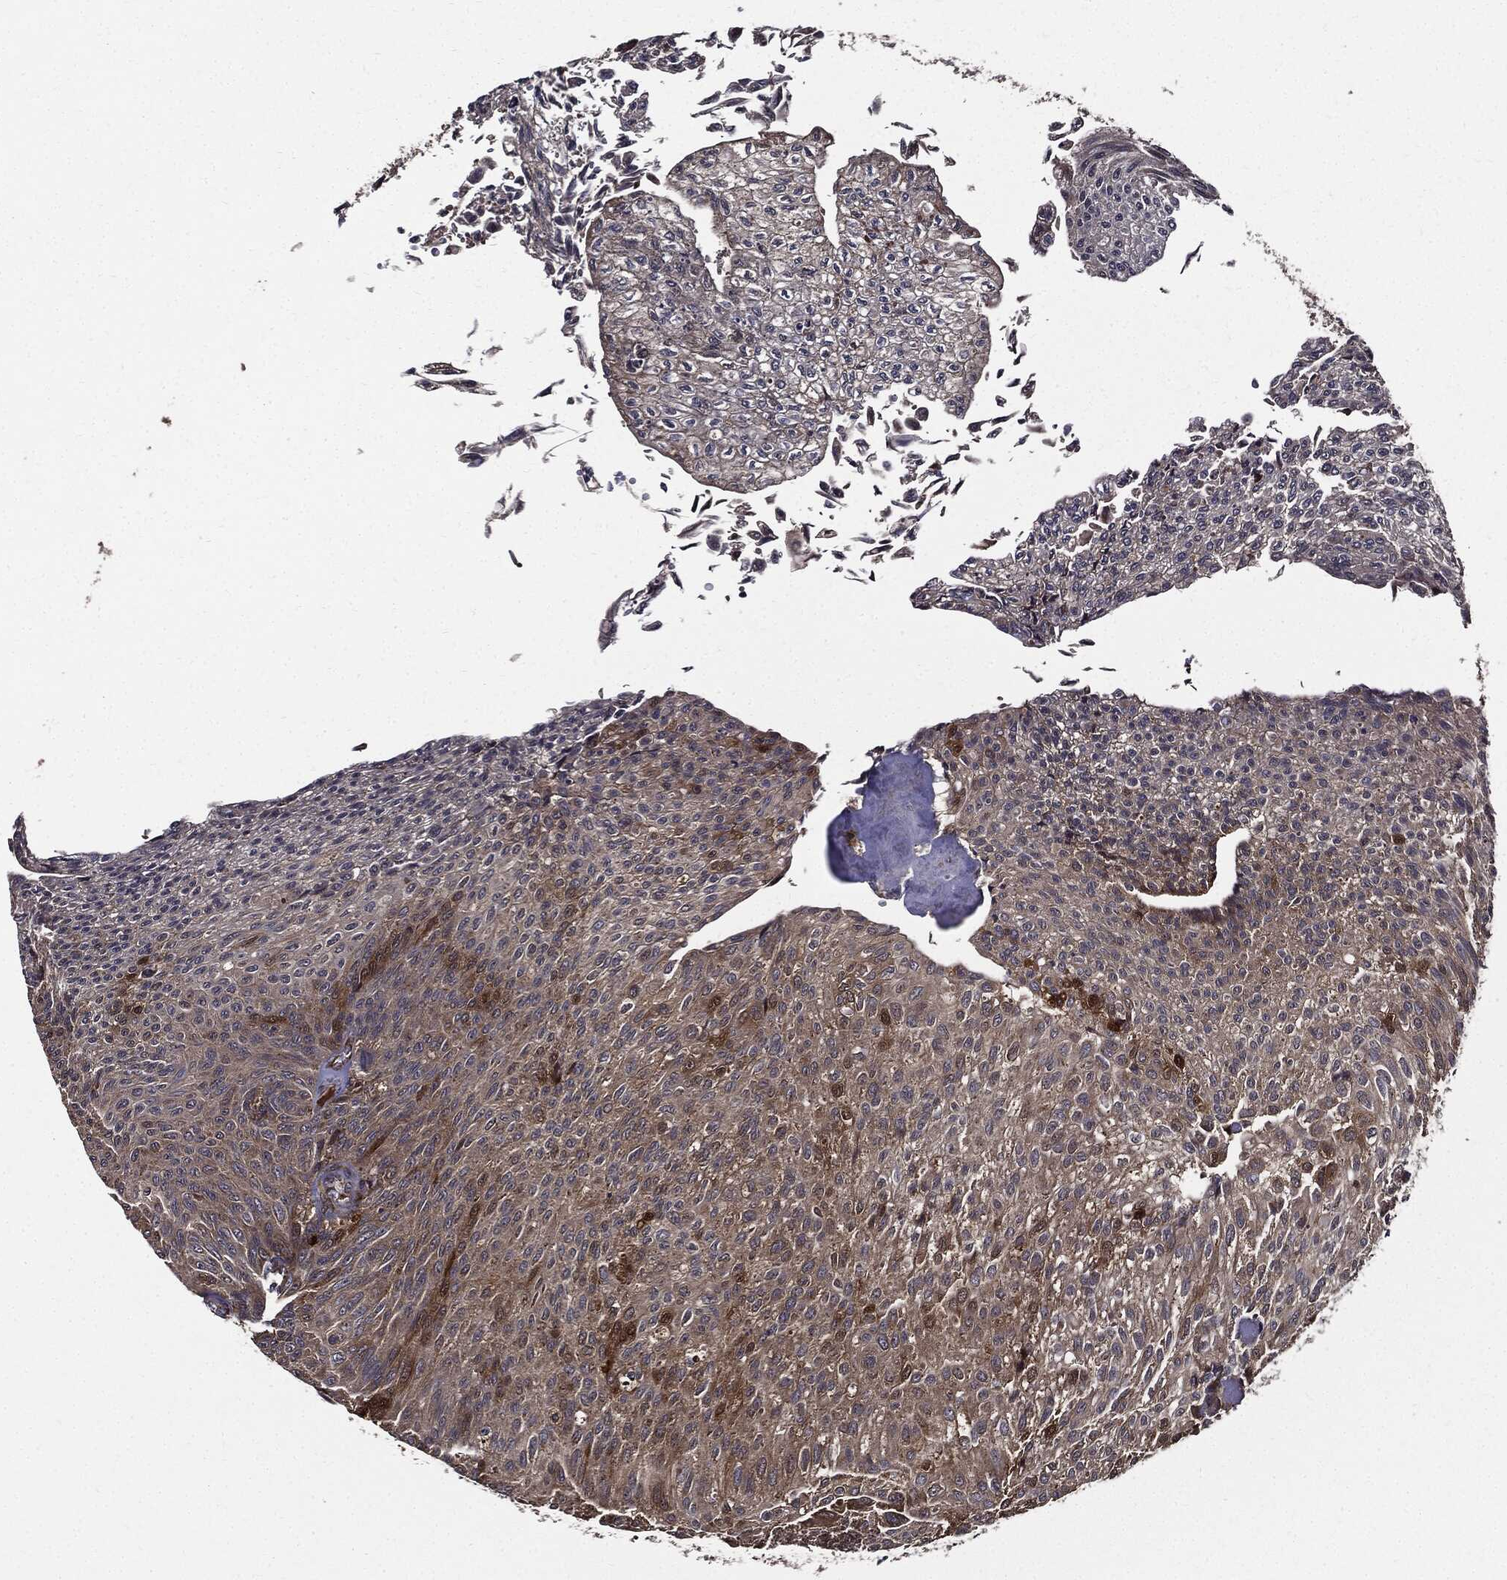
{"staining": {"intensity": "moderate", "quantity": "<25%", "location": "cytoplasmic/membranous"}, "tissue": "urothelial cancer", "cell_type": "Tumor cells", "image_type": "cancer", "snomed": [{"axis": "morphology", "description": "Urothelial carcinoma, Low grade"}, {"axis": "topography", "description": "Ureter, NOS"}, {"axis": "topography", "description": "Urinary bladder"}], "caption": "Brown immunohistochemical staining in urothelial carcinoma (low-grade) demonstrates moderate cytoplasmic/membranous staining in approximately <25% of tumor cells.", "gene": "HTT", "patient": {"sex": "male", "age": 78}}